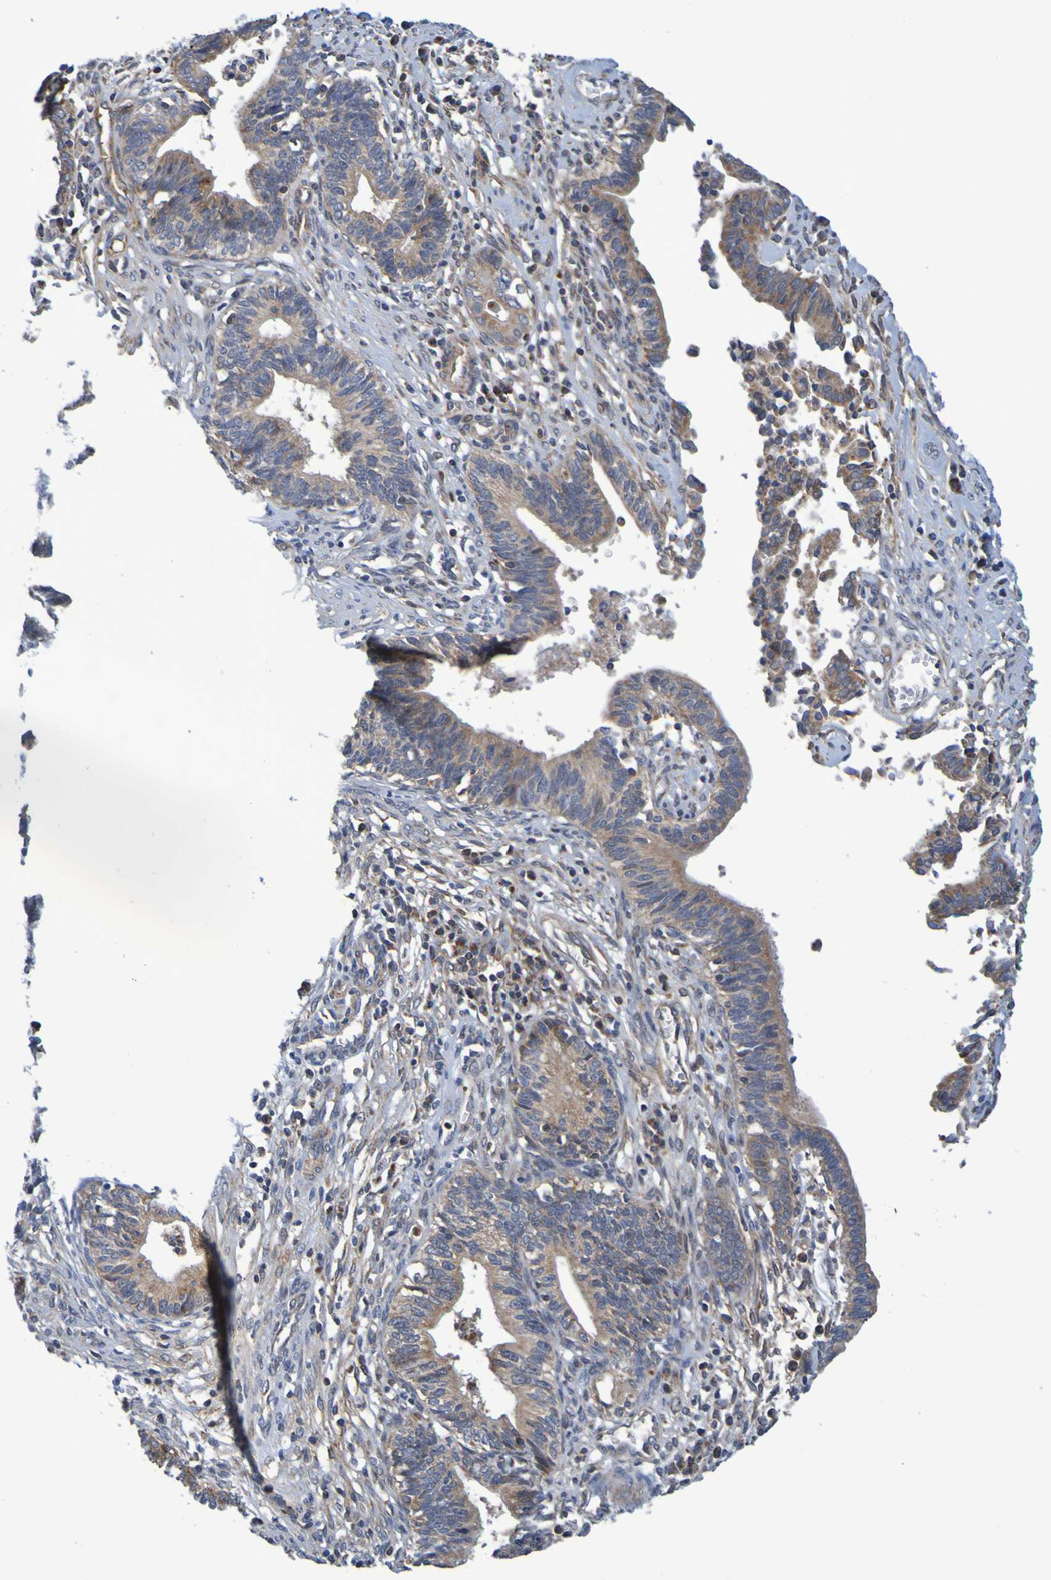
{"staining": {"intensity": "moderate", "quantity": ">75%", "location": "cytoplasmic/membranous"}, "tissue": "cervical cancer", "cell_type": "Tumor cells", "image_type": "cancer", "snomed": [{"axis": "morphology", "description": "Adenocarcinoma, NOS"}, {"axis": "topography", "description": "Cervix"}], "caption": "Human cervical cancer (adenocarcinoma) stained with a brown dye shows moderate cytoplasmic/membranous positive positivity in approximately >75% of tumor cells.", "gene": "CCDC51", "patient": {"sex": "female", "age": 44}}